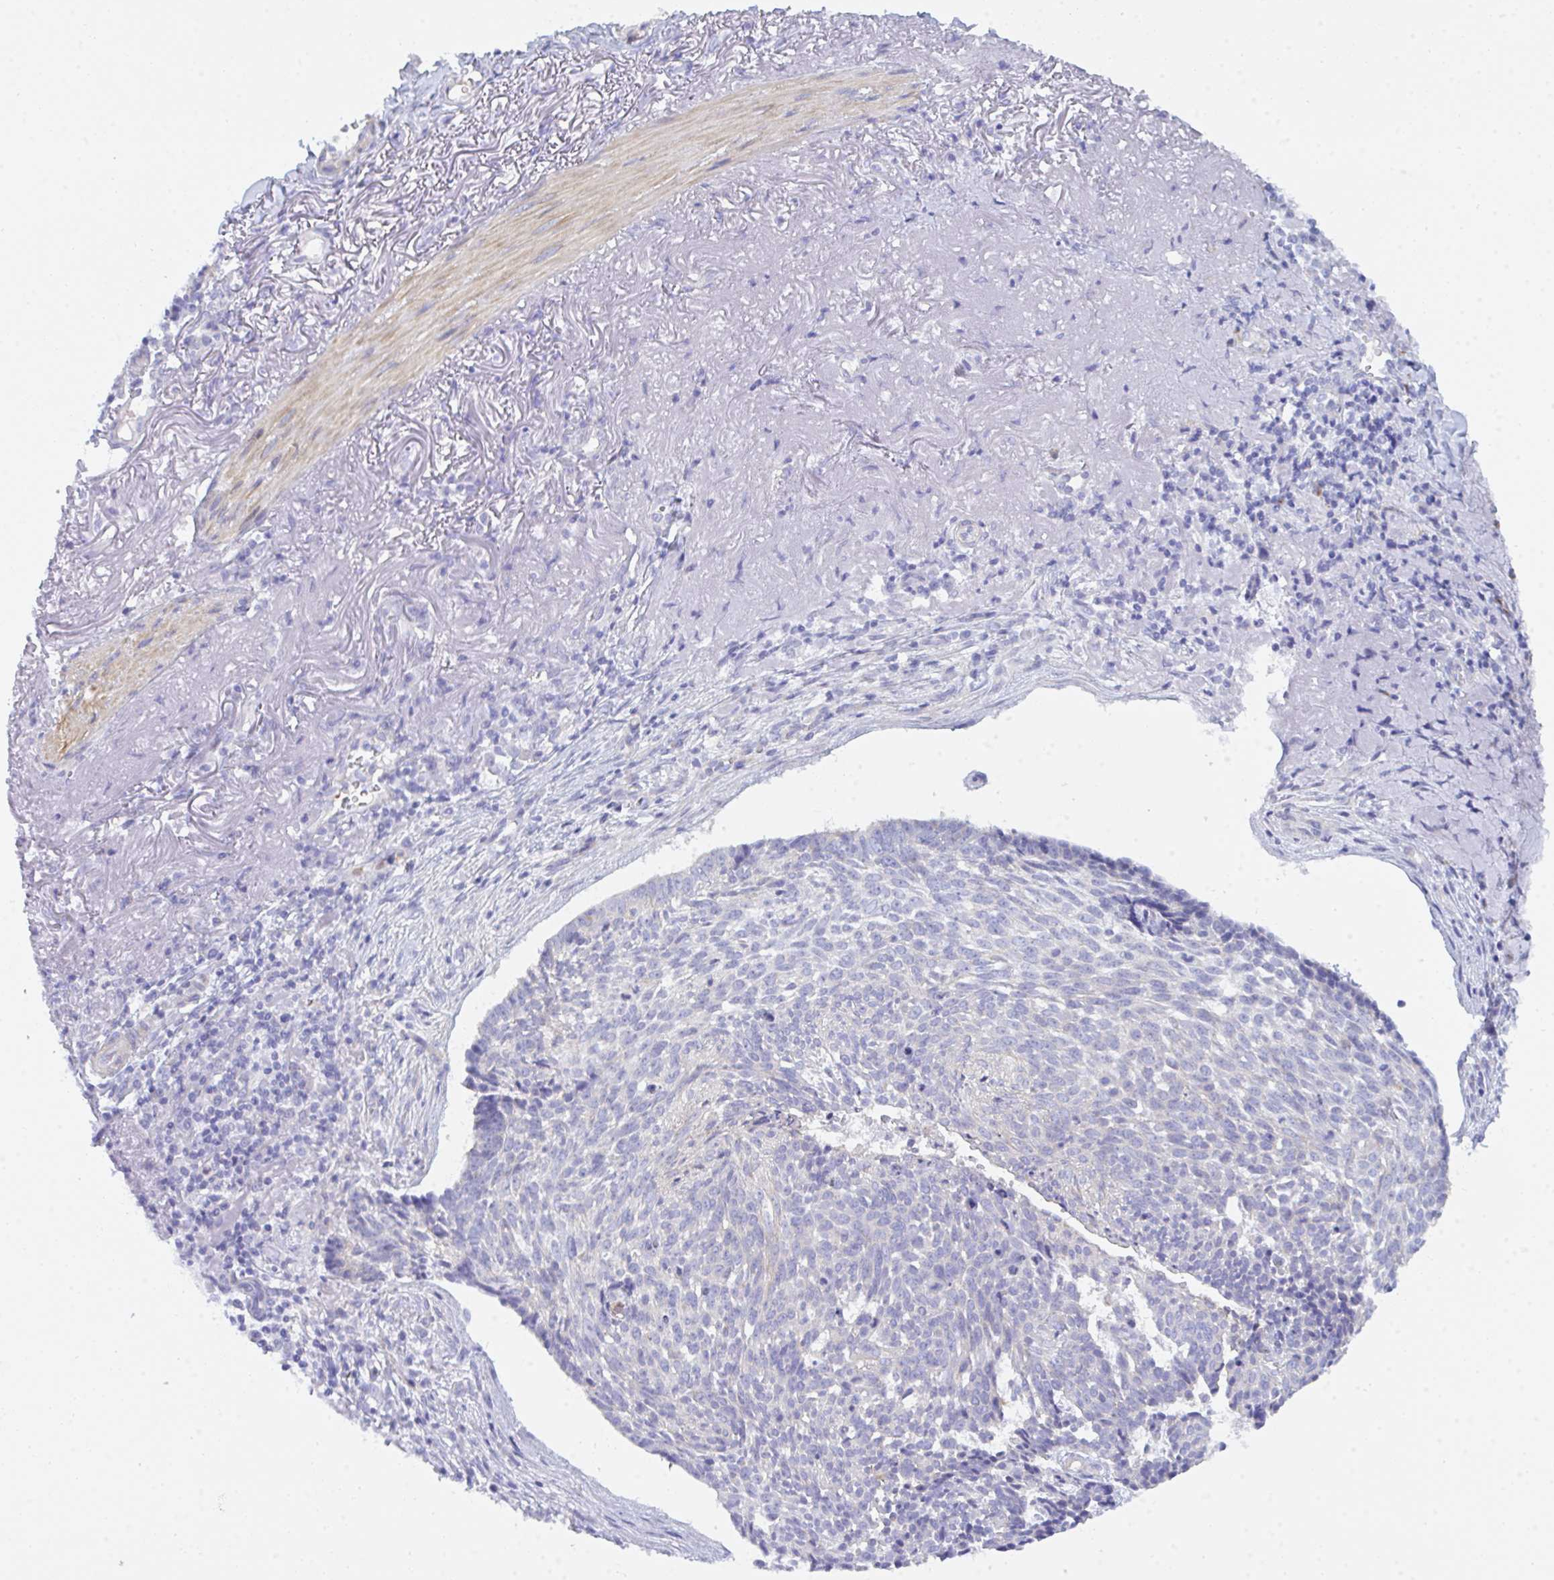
{"staining": {"intensity": "weak", "quantity": "<25%", "location": "cytoplasmic/membranous"}, "tissue": "skin cancer", "cell_type": "Tumor cells", "image_type": "cancer", "snomed": [{"axis": "morphology", "description": "Basal cell carcinoma"}, {"axis": "topography", "description": "Skin"}, {"axis": "topography", "description": "Skin of face"}], "caption": "There is no significant positivity in tumor cells of skin cancer.", "gene": "CEP170B", "patient": {"sex": "female", "age": 95}}